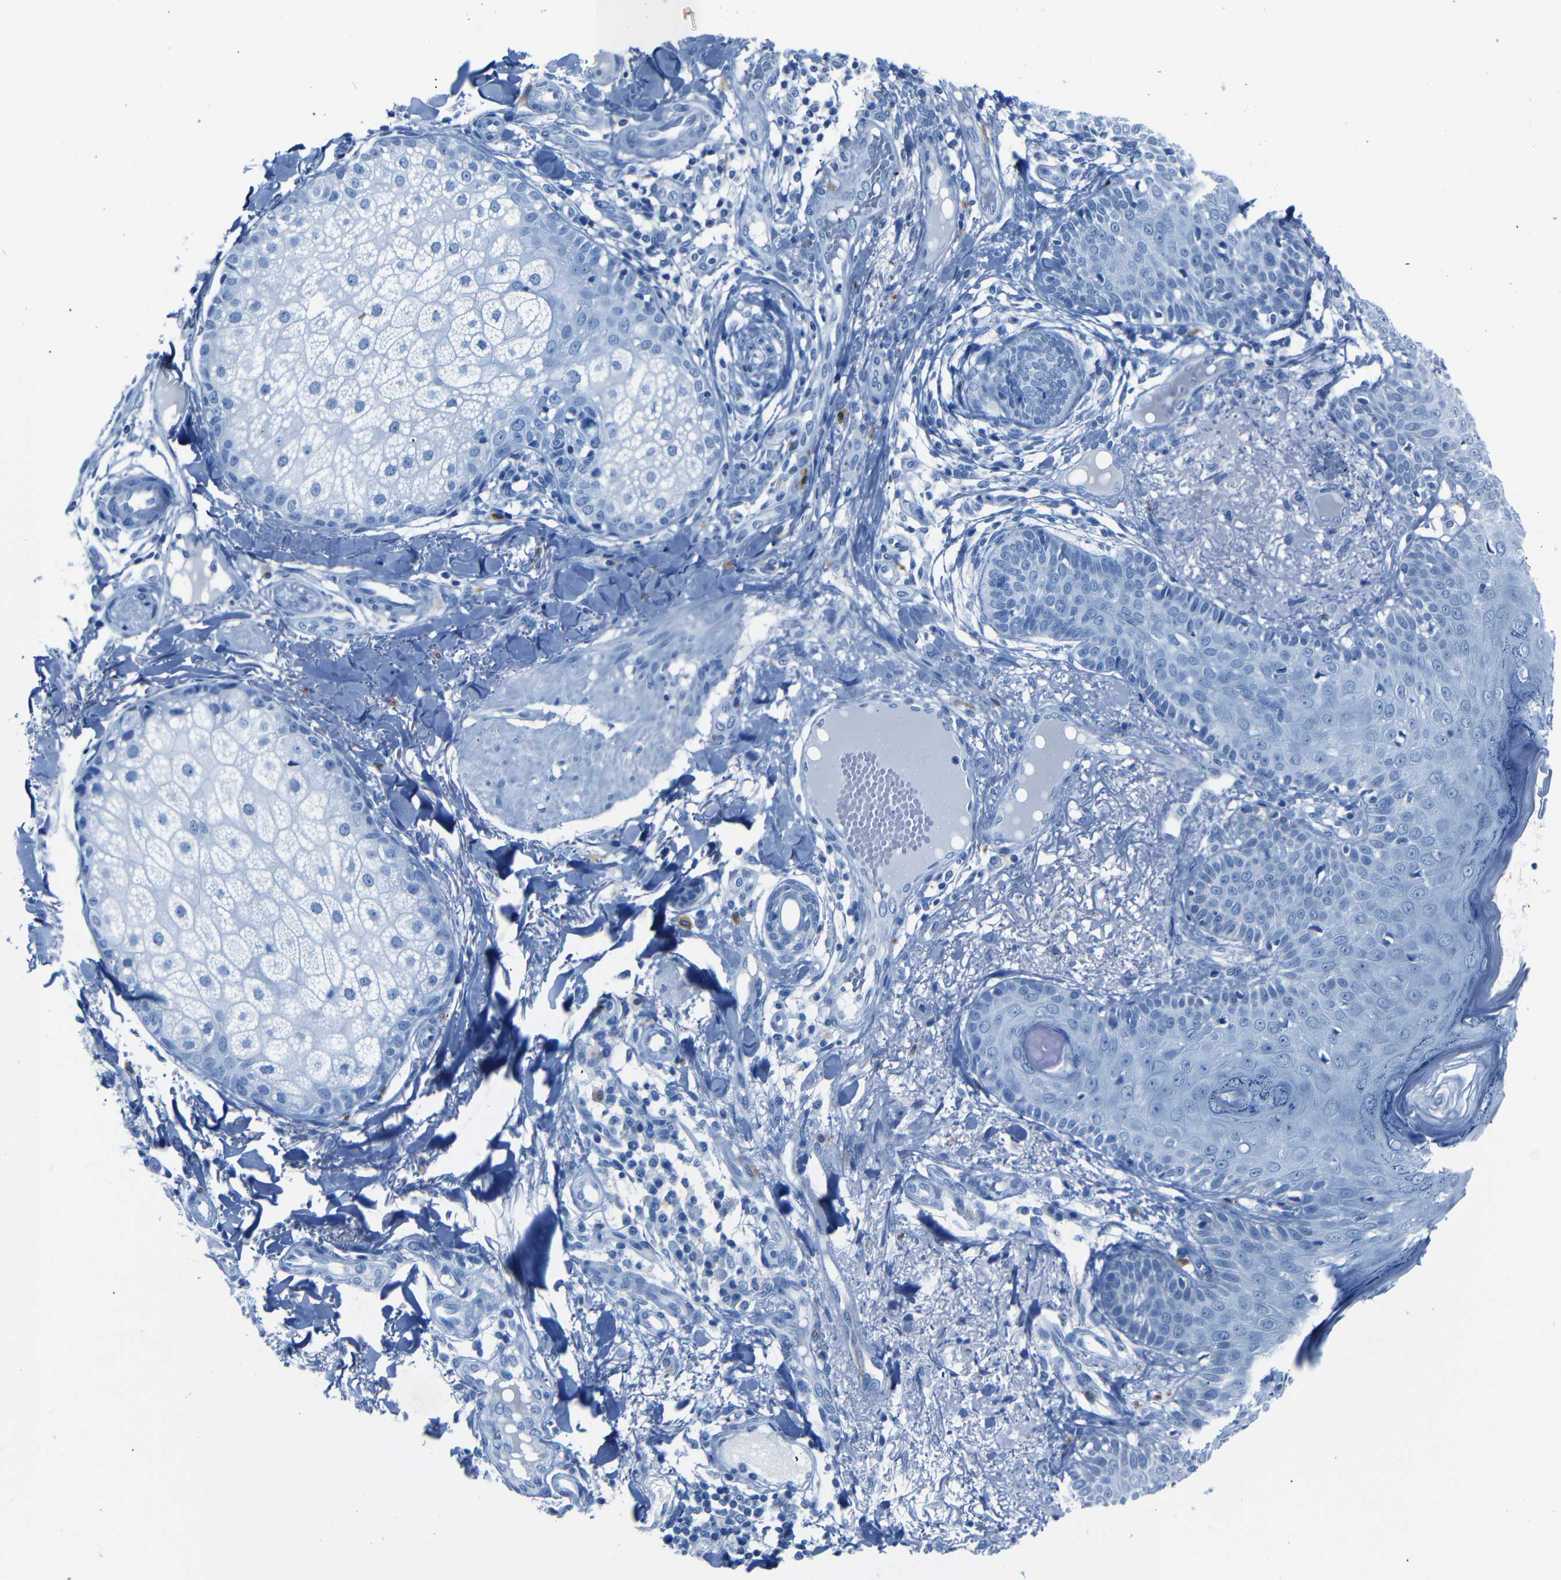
{"staining": {"intensity": "negative", "quantity": "none", "location": "none"}, "tissue": "skin cancer", "cell_type": "Tumor cells", "image_type": "cancer", "snomed": [{"axis": "morphology", "description": "Normal tissue, NOS"}, {"axis": "morphology", "description": "Basal cell carcinoma"}, {"axis": "topography", "description": "Skin"}], "caption": "The micrograph reveals no staining of tumor cells in skin cancer (basal cell carcinoma).", "gene": "CLDN11", "patient": {"sex": "male", "age": 52}}